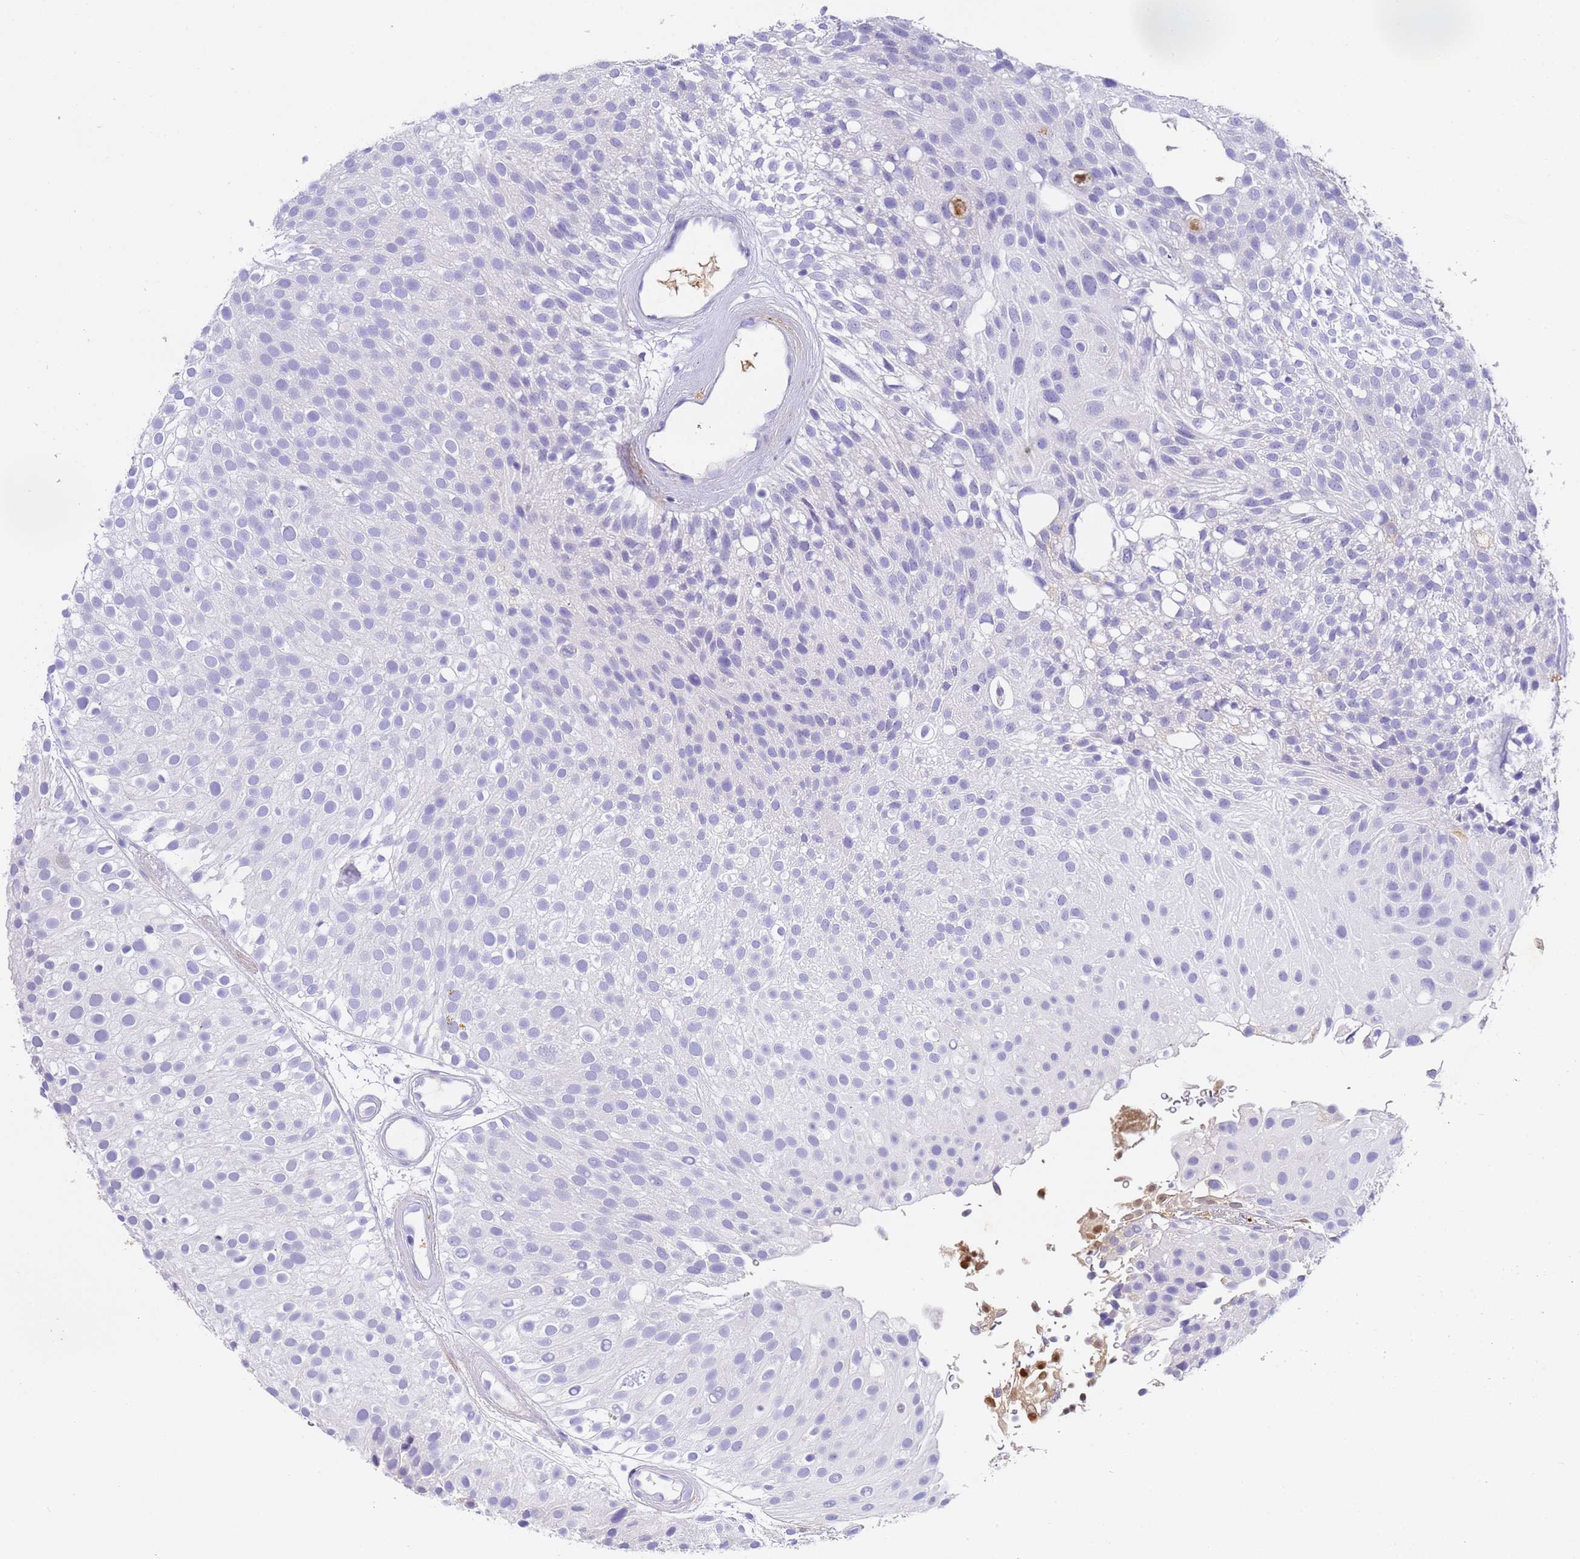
{"staining": {"intensity": "negative", "quantity": "none", "location": "none"}, "tissue": "urothelial cancer", "cell_type": "Tumor cells", "image_type": "cancer", "snomed": [{"axis": "morphology", "description": "Urothelial carcinoma, Low grade"}, {"axis": "topography", "description": "Urinary bladder"}], "caption": "High power microscopy photomicrograph of an immunohistochemistry (IHC) image of urothelial carcinoma (low-grade), revealing no significant staining in tumor cells. (DAB (3,3'-diaminobenzidine) immunohistochemistry, high magnification).", "gene": "CFHR2", "patient": {"sex": "male", "age": 78}}